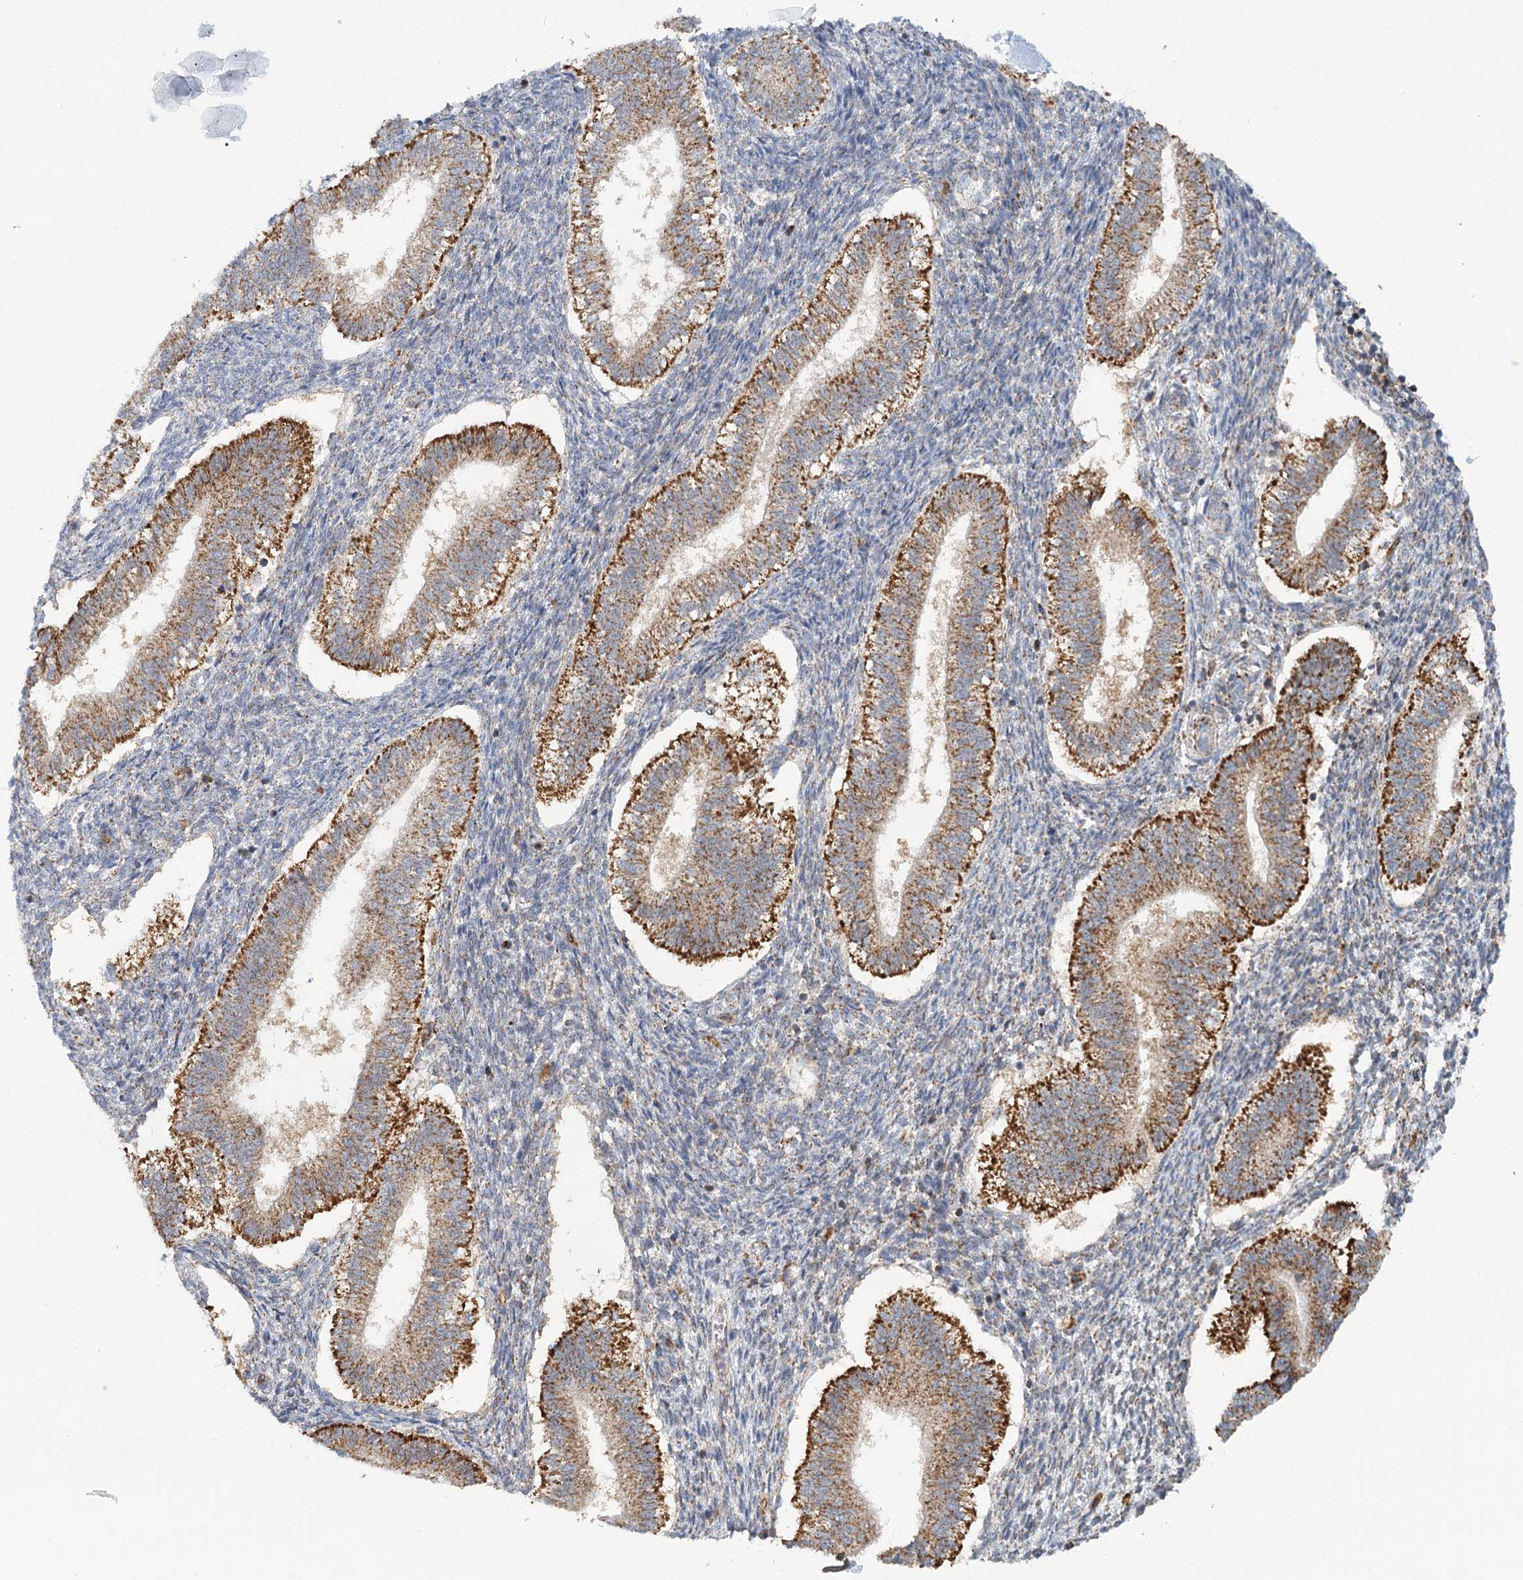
{"staining": {"intensity": "weak", "quantity": "<25%", "location": "cytoplasmic/membranous"}, "tissue": "endometrium", "cell_type": "Cells in endometrial stroma", "image_type": "normal", "snomed": [{"axis": "morphology", "description": "Normal tissue, NOS"}, {"axis": "topography", "description": "Endometrium"}], "caption": "DAB (3,3'-diaminobenzidine) immunohistochemical staining of benign human endometrium demonstrates no significant staining in cells in endometrial stroma. (DAB (3,3'-diaminobenzidine) immunohistochemistry (IHC), high magnification).", "gene": "TAS1R1", "patient": {"sex": "female", "age": 25}}